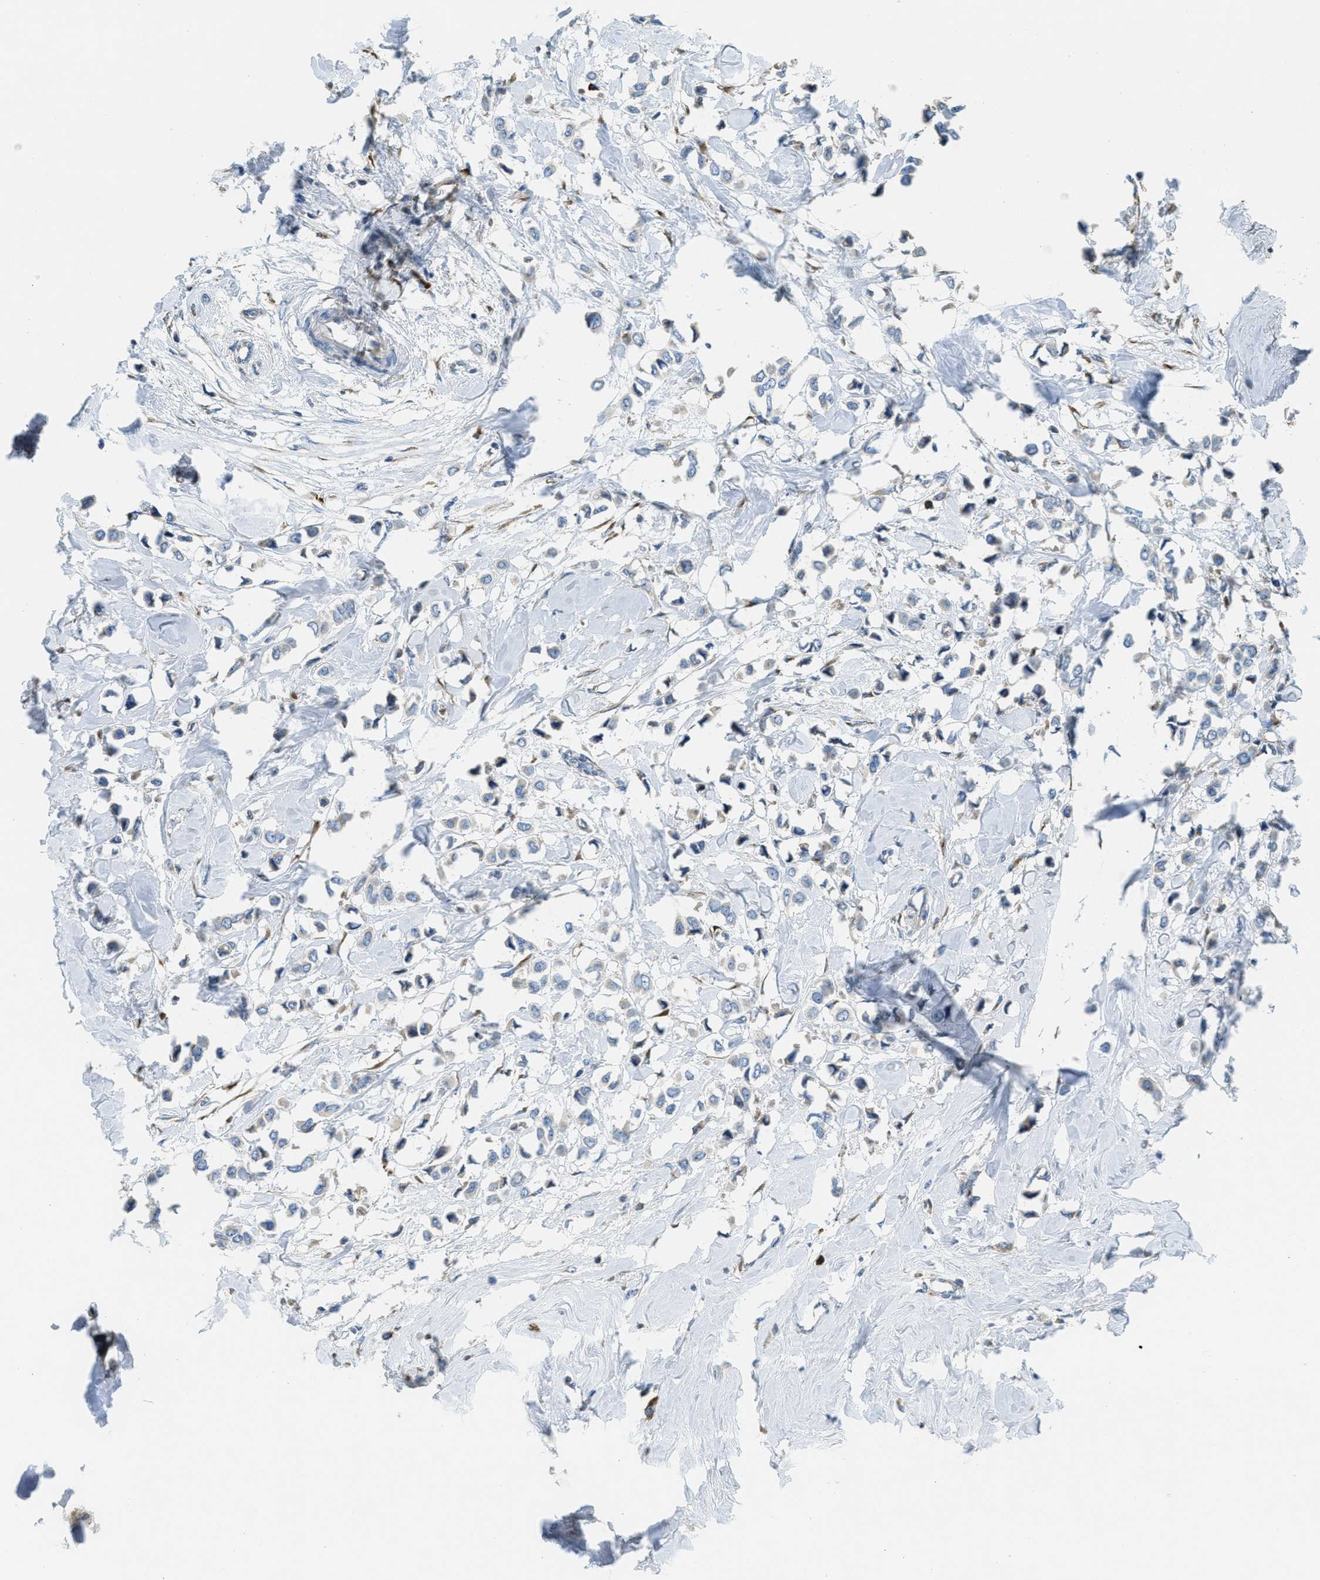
{"staining": {"intensity": "negative", "quantity": "none", "location": "none"}, "tissue": "breast cancer", "cell_type": "Tumor cells", "image_type": "cancer", "snomed": [{"axis": "morphology", "description": "Lobular carcinoma"}, {"axis": "topography", "description": "Breast"}], "caption": "Protein analysis of breast cancer (lobular carcinoma) exhibits no significant staining in tumor cells.", "gene": "SSR1", "patient": {"sex": "female", "age": 51}}